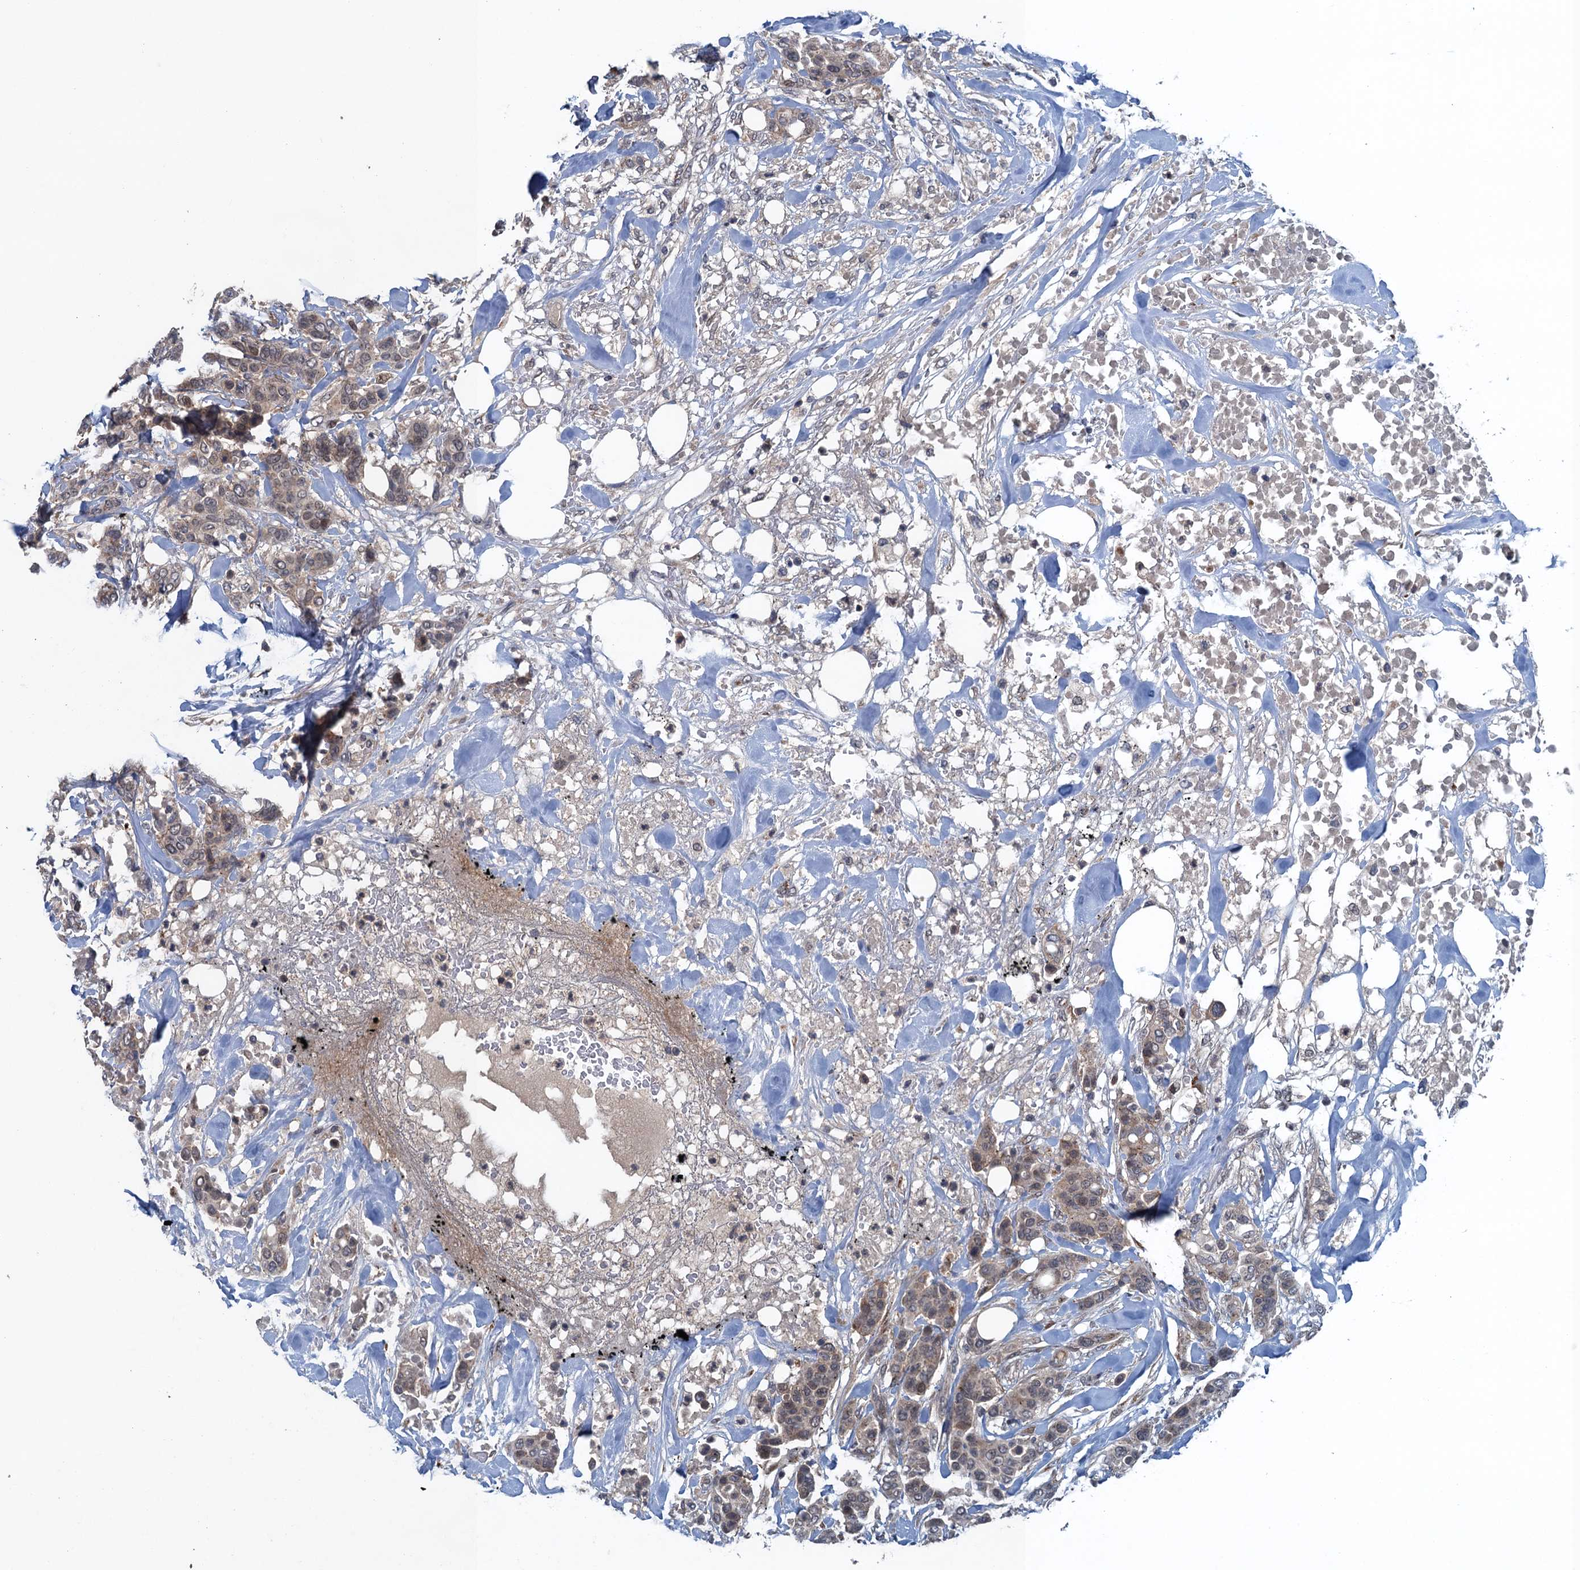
{"staining": {"intensity": "weak", "quantity": ">75%", "location": "nuclear"}, "tissue": "breast cancer", "cell_type": "Tumor cells", "image_type": "cancer", "snomed": [{"axis": "morphology", "description": "Lobular carcinoma"}, {"axis": "topography", "description": "Breast"}], "caption": "Breast cancer stained for a protein displays weak nuclear positivity in tumor cells. (Brightfield microscopy of DAB IHC at high magnification).", "gene": "RNF165", "patient": {"sex": "female", "age": 51}}